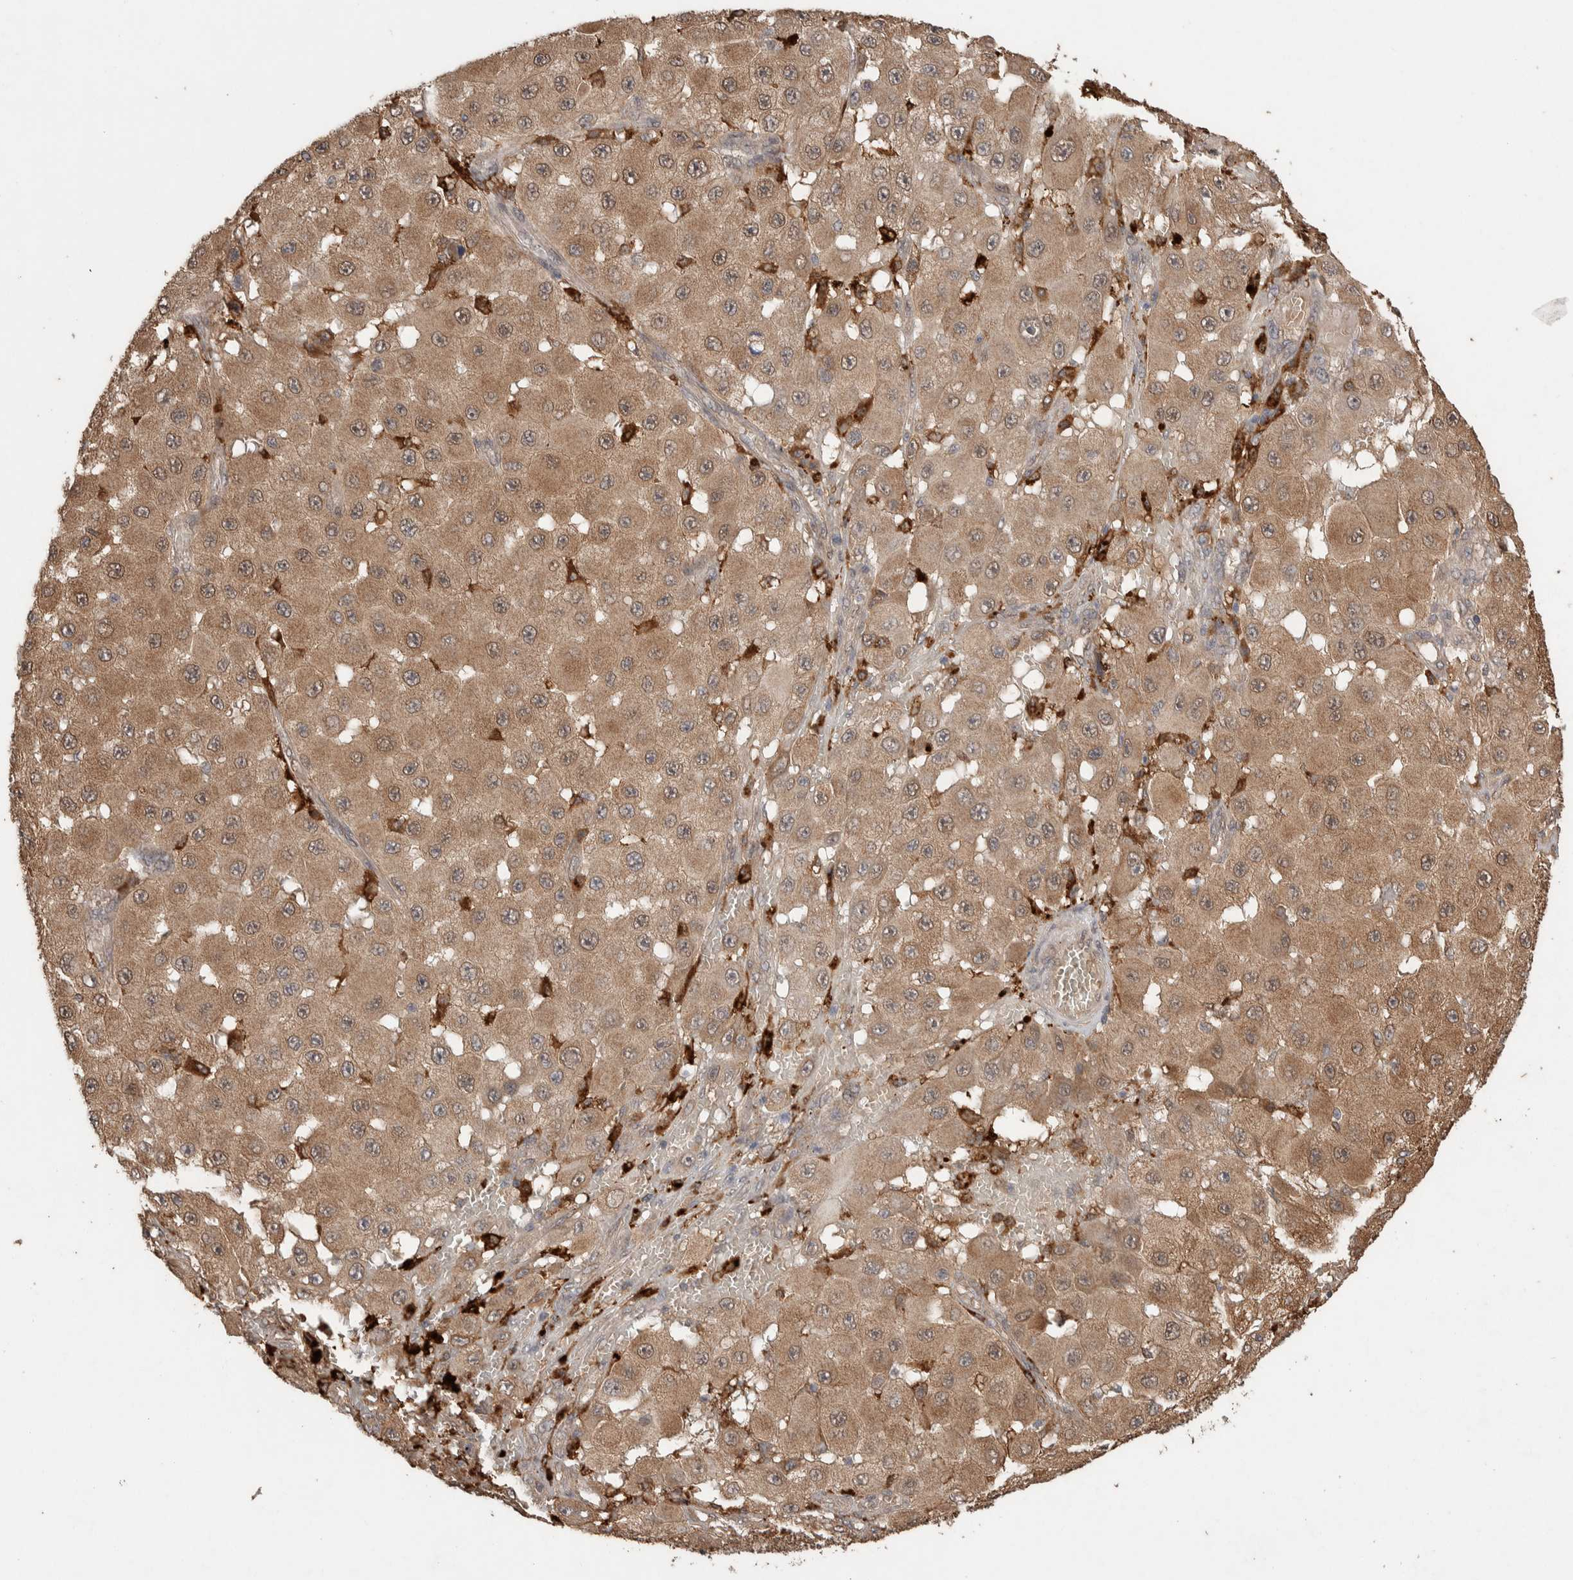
{"staining": {"intensity": "moderate", "quantity": ">75%", "location": "cytoplasmic/membranous"}, "tissue": "melanoma", "cell_type": "Tumor cells", "image_type": "cancer", "snomed": [{"axis": "morphology", "description": "Malignant melanoma, NOS"}, {"axis": "topography", "description": "Skin"}], "caption": "Moderate cytoplasmic/membranous protein expression is identified in about >75% of tumor cells in malignant melanoma.", "gene": "KCNJ5", "patient": {"sex": "female", "age": 81}}